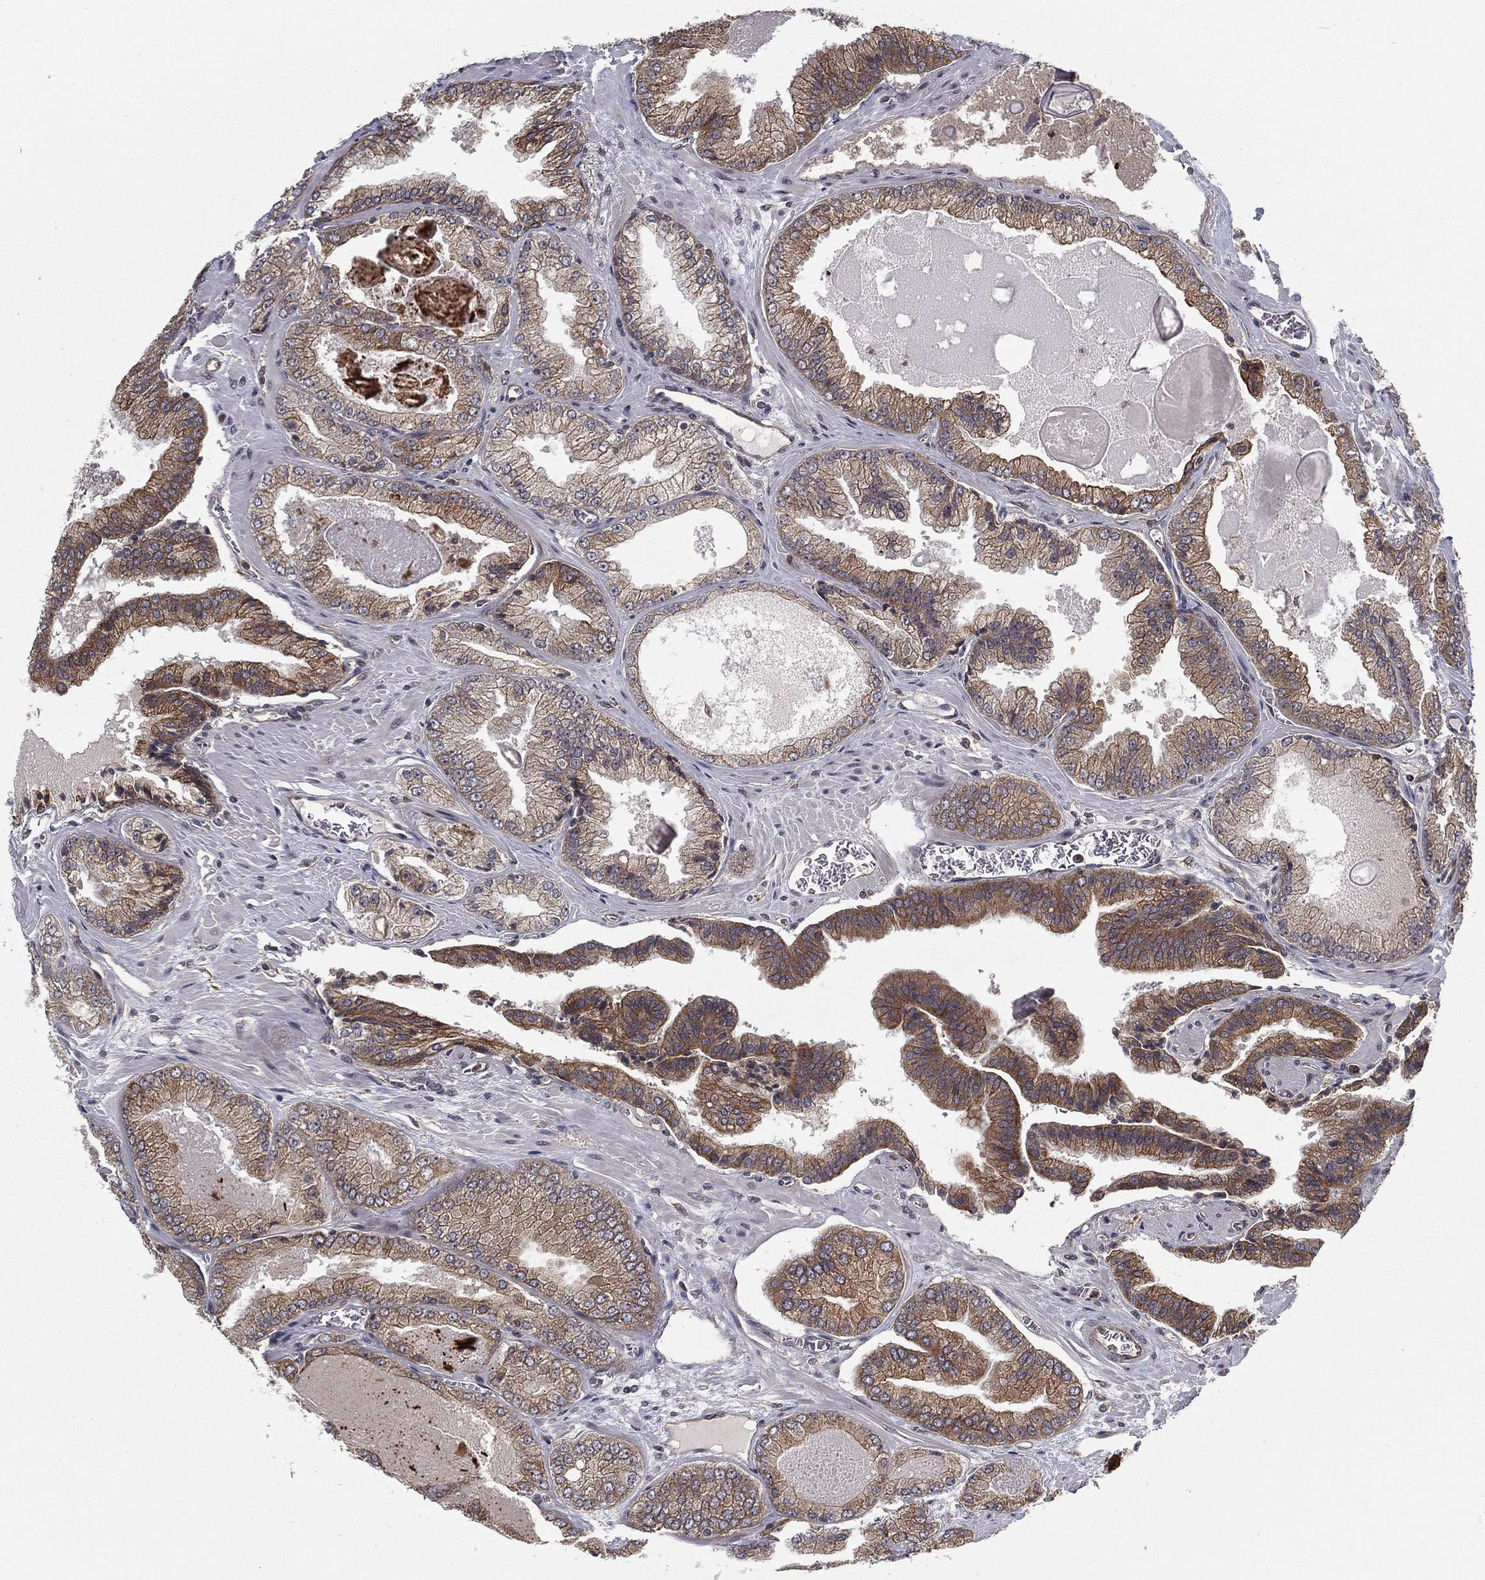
{"staining": {"intensity": "moderate", "quantity": ">75%", "location": "cytoplasmic/membranous"}, "tissue": "prostate cancer", "cell_type": "Tumor cells", "image_type": "cancer", "snomed": [{"axis": "morphology", "description": "Adenocarcinoma, Low grade"}, {"axis": "topography", "description": "Prostate"}], "caption": "IHC staining of prostate cancer, which shows medium levels of moderate cytoplasmic/membranous positivity in about >75% of tumor cells indicating moderate cytoplasmic/membranous protein expression. The staining was performed using DAB (3,3'-diaminobenzidine) (brown) for protein detection and nuclei were counterstained in hematoxylin (blue).", "gene": "UACA", "patient": {"sex": "male", "age": 72}}